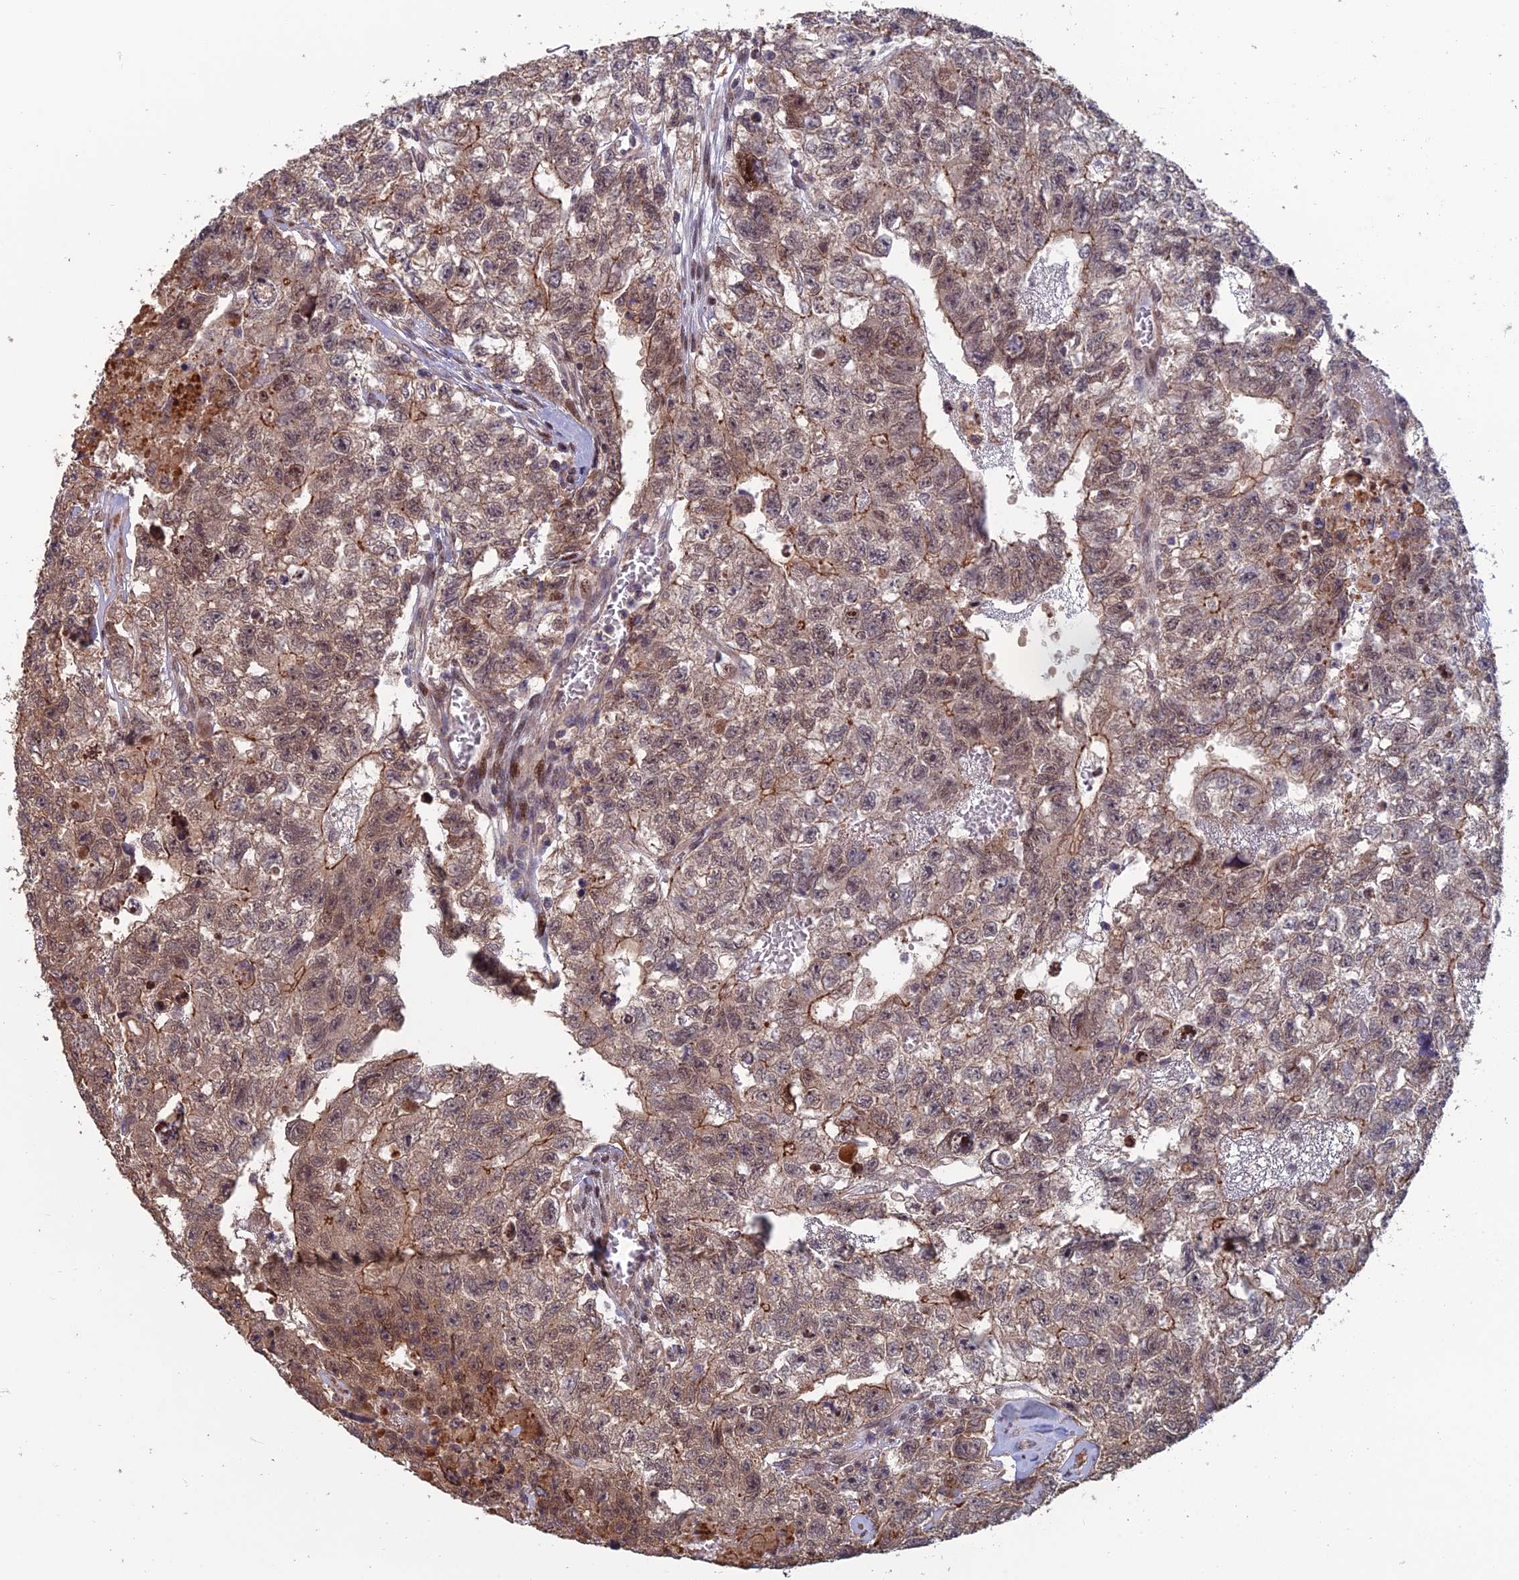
{"staining": {"intensity": "moderate", "quantity": "25%-75%", "location": "cytoplasmic/membranous,nuclear"}, "tissue": "testis cancer", "cell_type": "Tumor cells", "image_type": "cancer", "snomed": [{"axis": "morphology", "description": "Carcinoma, Embryonal, NOS"}, {"axis": "topography", "description": "Testis"}], "caption": "Immunohistochemistry of embryonal carcinoma (testis) demonstrates medium levels of moderate cytoplasmic/membranous and nuclear staining in approximately 25%-75% of tumor cells. The protein is stained brown, and the nuclei are stained in blue (DAB IHC with brightfield microscopy, high magnification).", "gene": "CCDC183", "patient": {"sex": "male", "age": 26}}